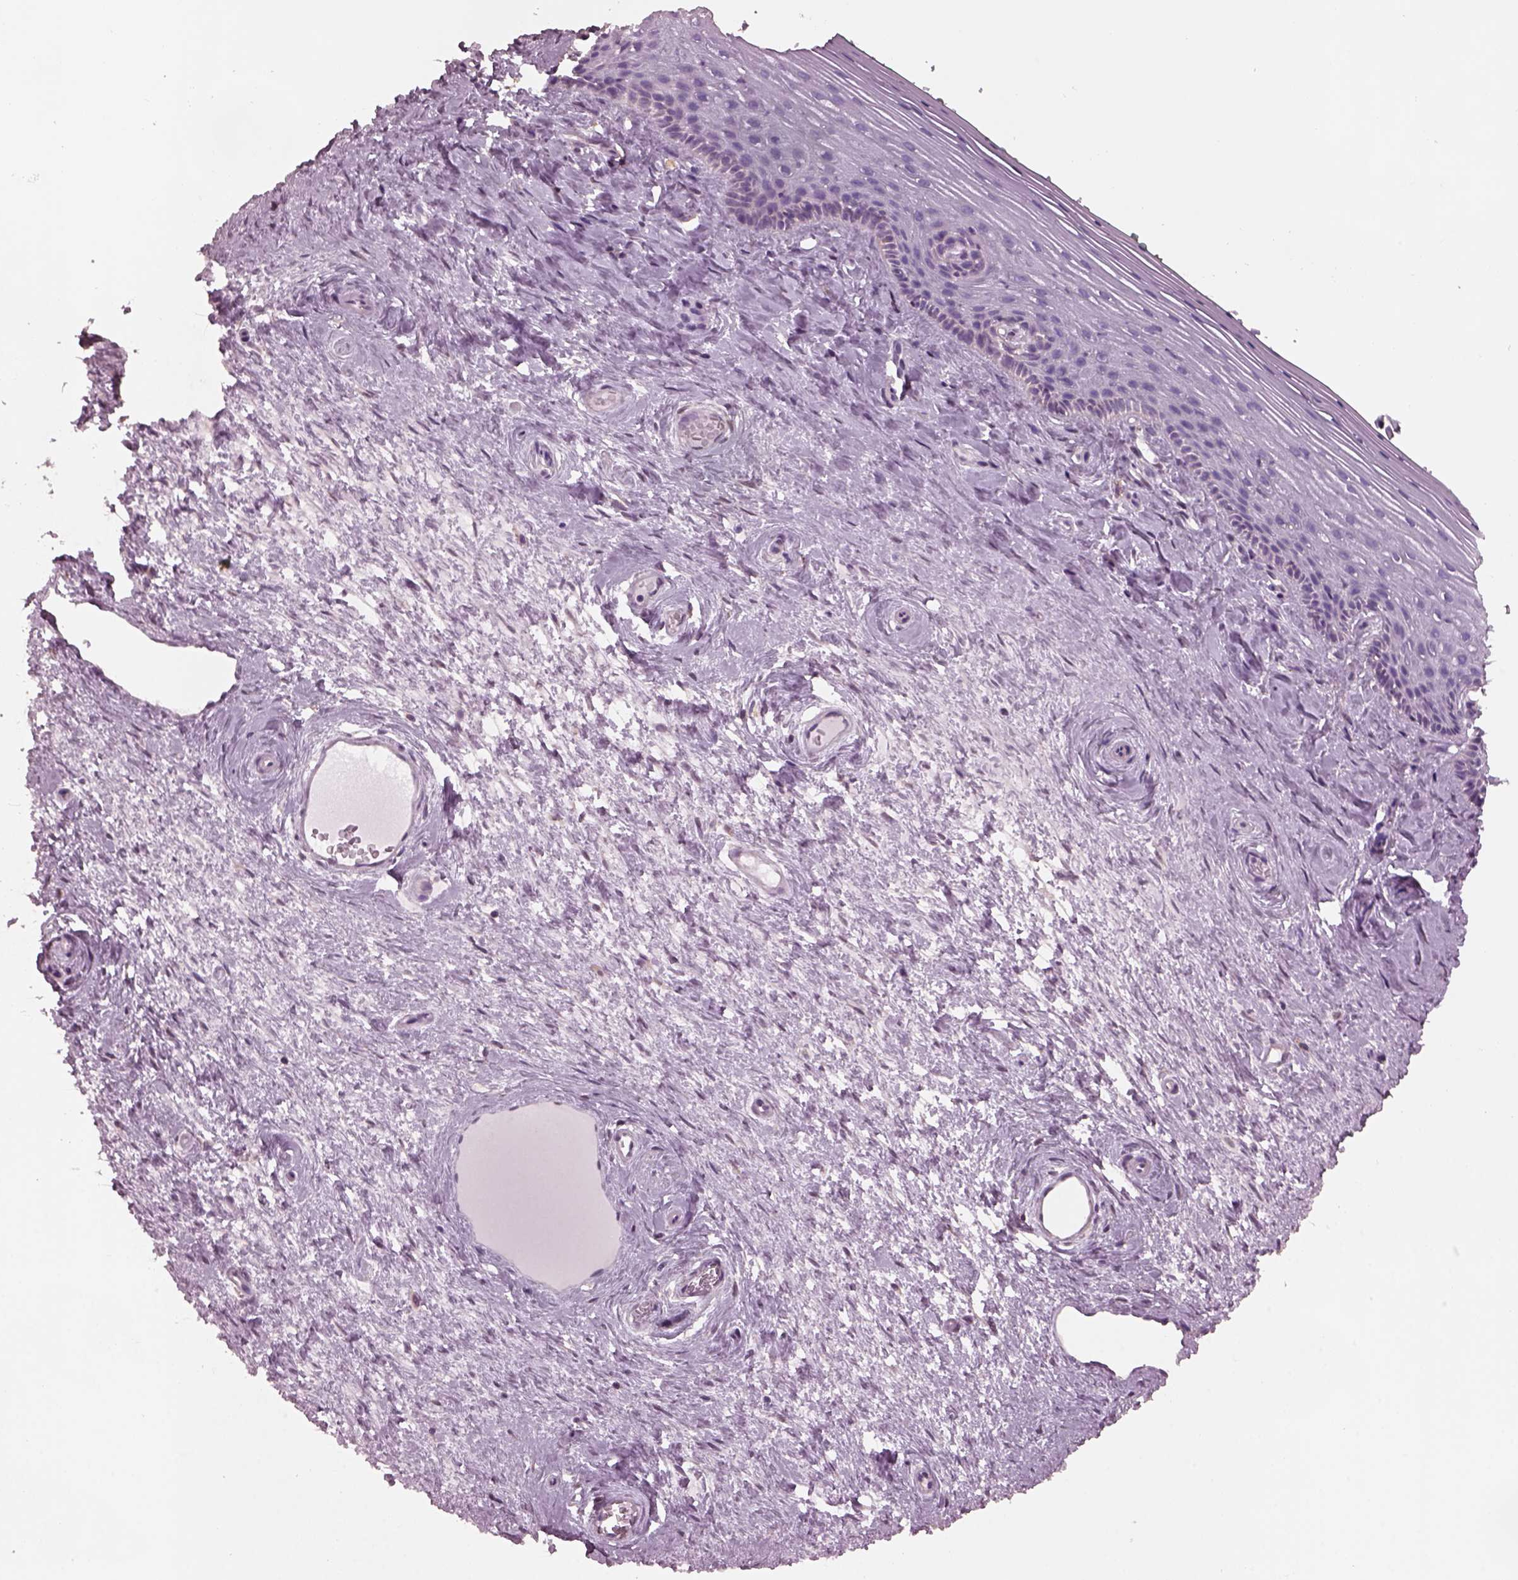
{"staining": {"intensity": "weak", "quantity": "<25%", "location": "cytoplasmic/membranous"}, "tissue": "vagina", "cell_type": "Squamous epithelial cells", "image_type": "normal", "snomed": [{"axis": "morphology", "description": "Normal tissue, NOS"}, {"axis": "topography", "description": "Vagina"}], "caption": "An immunohistochemistry (IHC) histopathology image of unremarkable vagina is shown. There is no staining in squamous epithelial cells of vagina.", "gene": "SRI", "patient": {"sex": "female", "age": 45}}